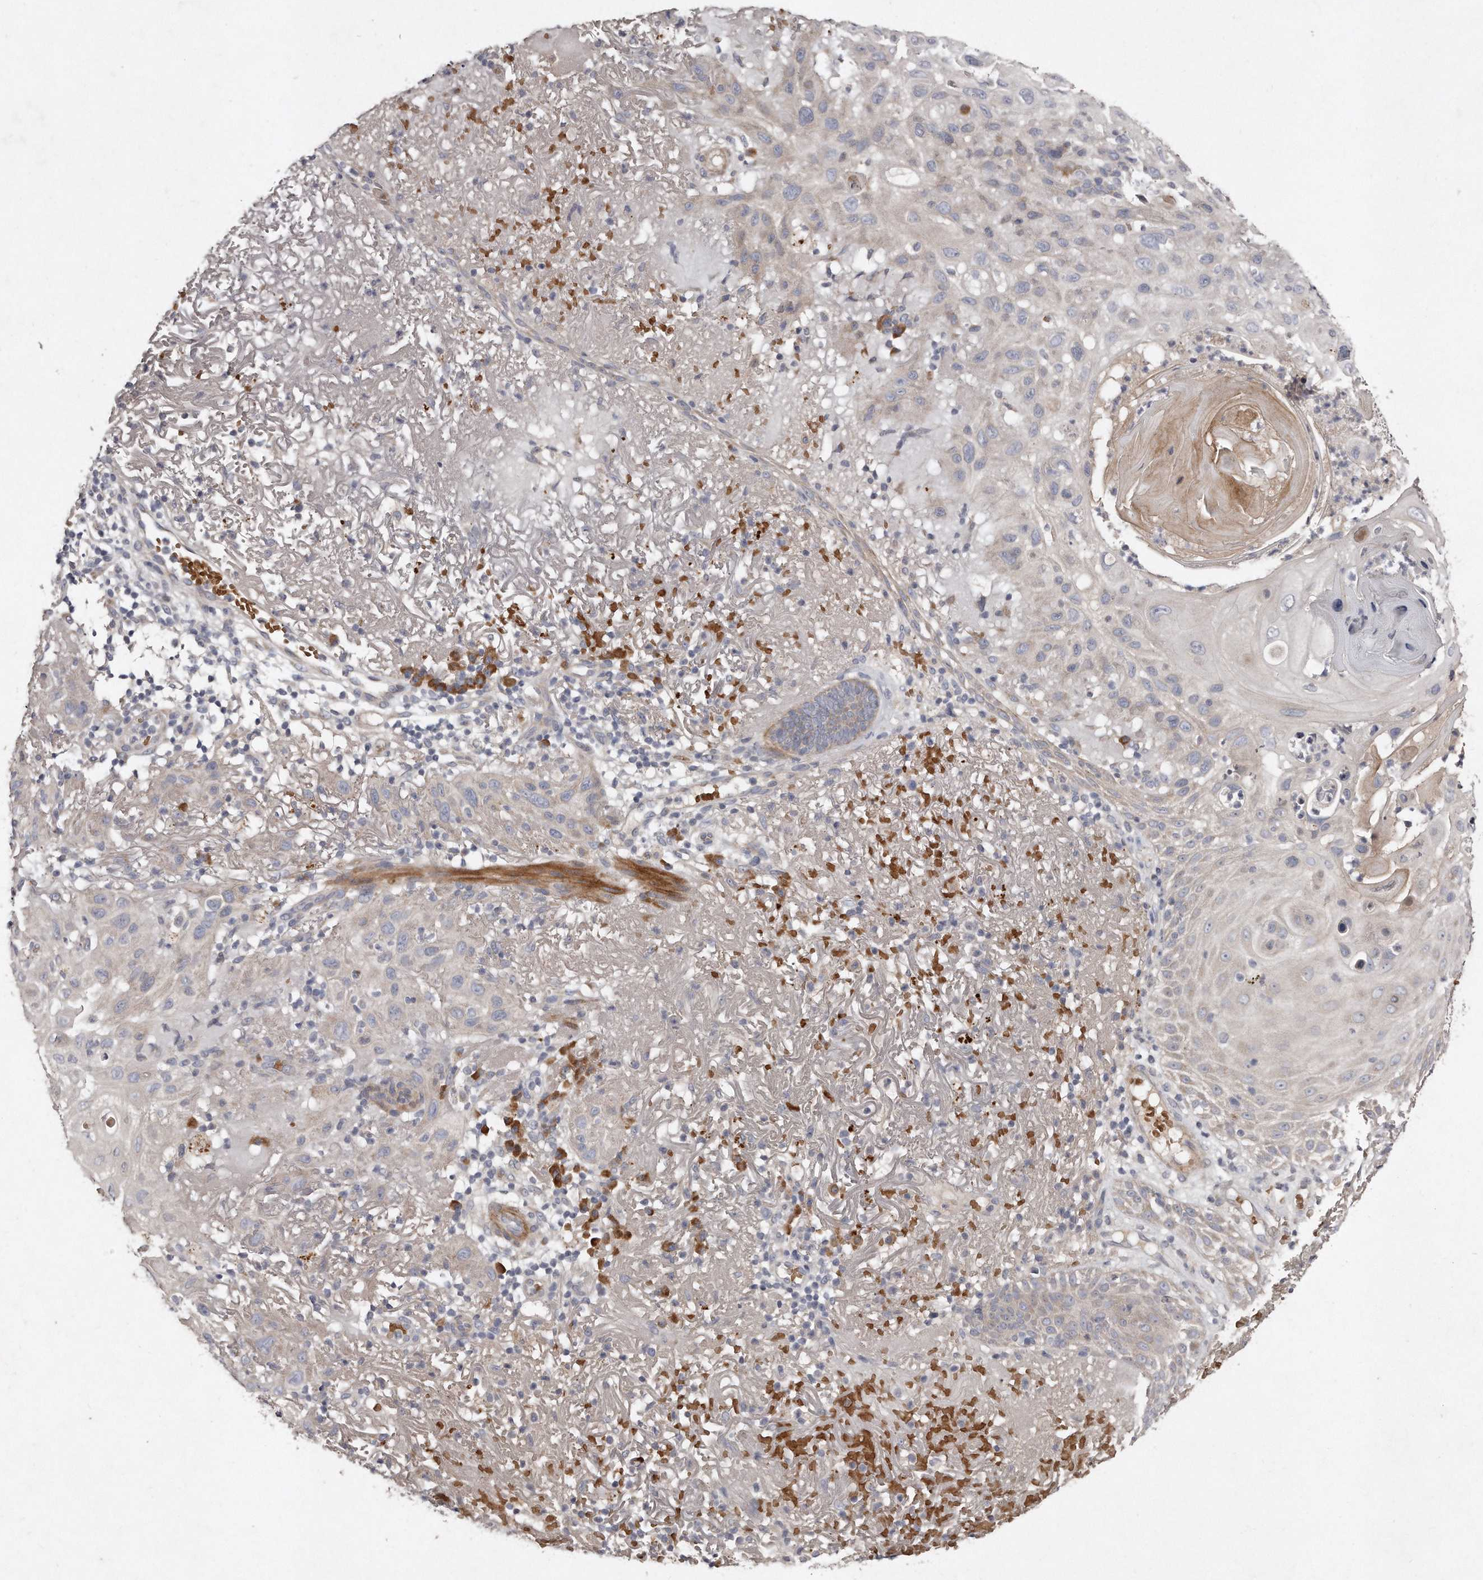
{"staining": {"intensity": "negative", "quantity": "none", "location": "none"}, "tissue": "skin cancer", "cell_type": "Tumor cells", "image_type": "cancer", "snomed": [{"axis": "morphology", "description": "Normal tissue, NOS"}, {"axis": "morphology", "description": "Squamous cell carcinoma, NOS"}, {"axis": "topography", "description": "Skin"}], "caption": "Immunohistochemistry (IHC) photomicrograph of neoplastic tissue: human squamous cell carcinoma (skin) stained with DAB (3,3'-diaminobenzidine) exhibits no significant protein expression in tumor cells.", "gene": "TECR", "patient": {"sex": "female", "age": 96}}